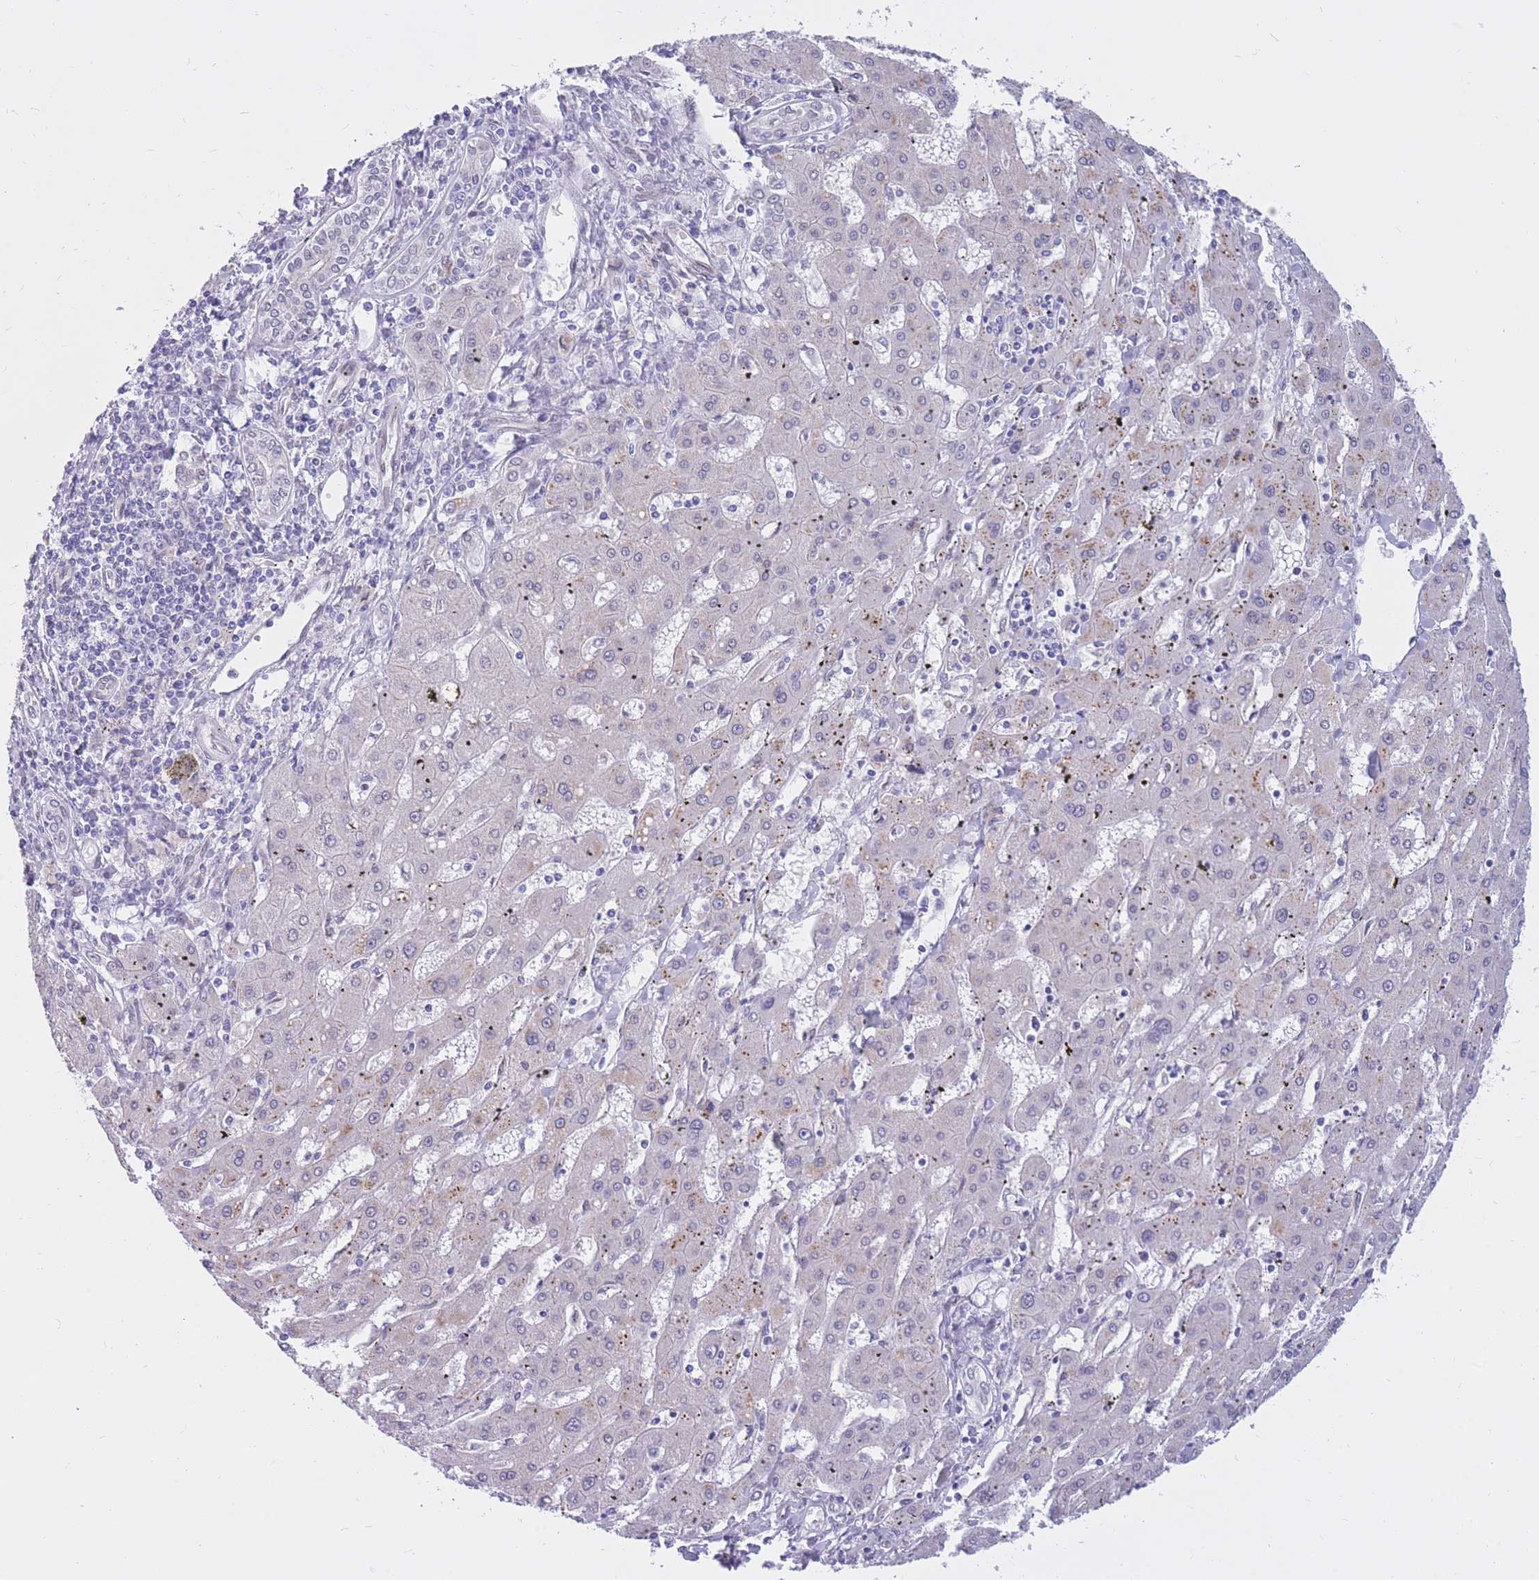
{"staining": {"intensity": "negative", "quantity": "none", "location": "none"}, "tissue": "liver cancer", "cell_type": "Tumor cells", "image_type": "cancer", "snomed": [{"axis": "morphology", "description": "Carcinoma, Hepatocellular, NOS"}, {"axis": "topography", "description": "Liver"}], "caption": "Protein analysis of liver cancer displays no significant staining in tumor cells. The staining was performed using DAB (3,3'-diaminobenzidine) to visualize the protein expression in brown, while the nuclei were stained in blue with hematoxylin (Magnification: 20x).", "gene": "HOOK2", "patient": {"sex": "male", "age": 72}}